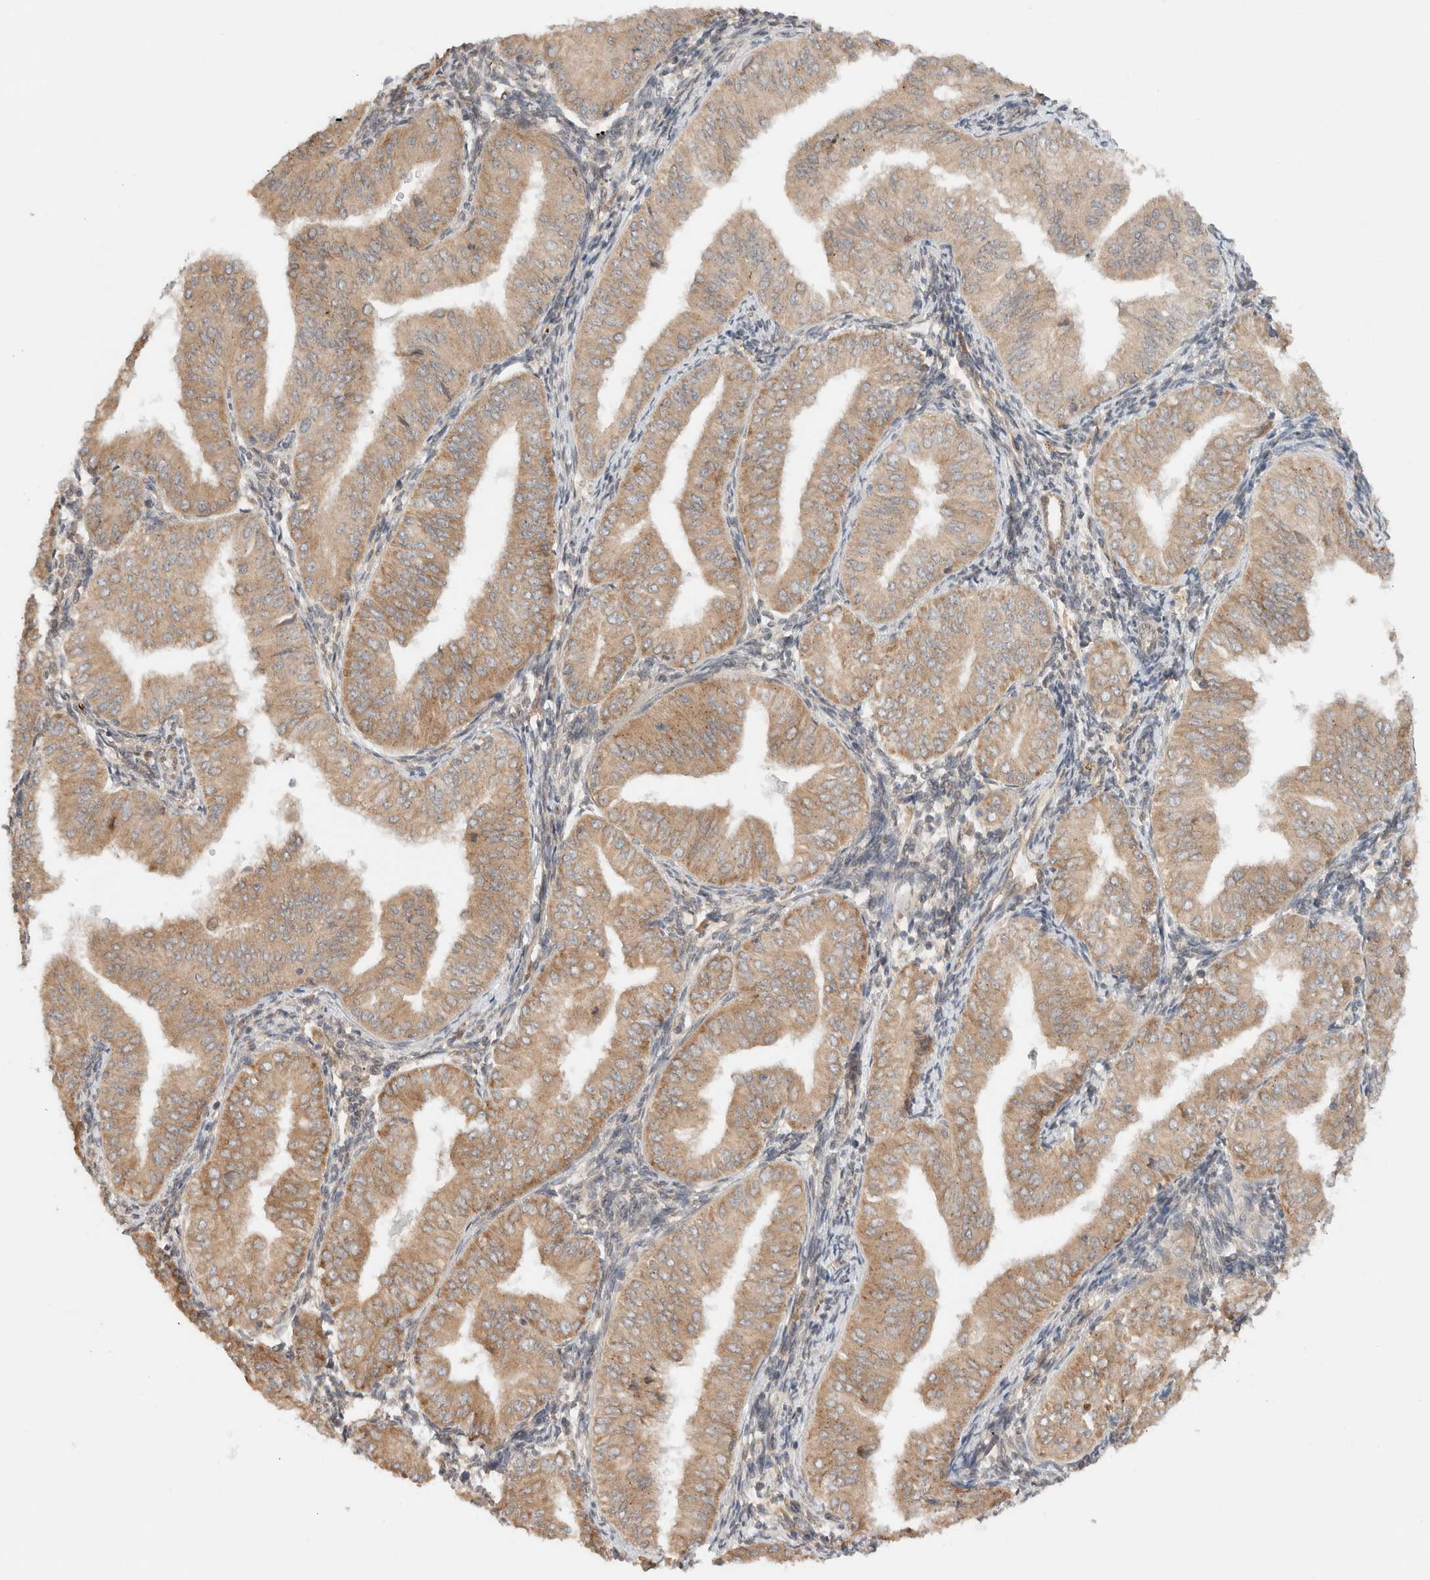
{"staining": {"intensity": "weak", "quantity": ">75%", "location": "cytoplasmic/membranous"}, "tissue": "endometrial cancer", "cell_type": "Tumor cells", "image_type": "cancer", "snomed": [{"axis": "morphology", "description": "Normal tissue, NOS"}, {"axis": "morphology", "description": "Adenocarcinoma, NOS"}, {"axis": "topography", "description": "Endometrium"}], "caption": "DAB (3,3'-diaminobenzidine) immunohistochemical staining of endometrial adenocarcinoma reveals weak cytoplasmic/membranous protein positivity in approximately >75% of tumor cells. Nuclei are stained in blue.", "gene": "ARFGEF2", "patient": {"sex": "female", "age": 53}}